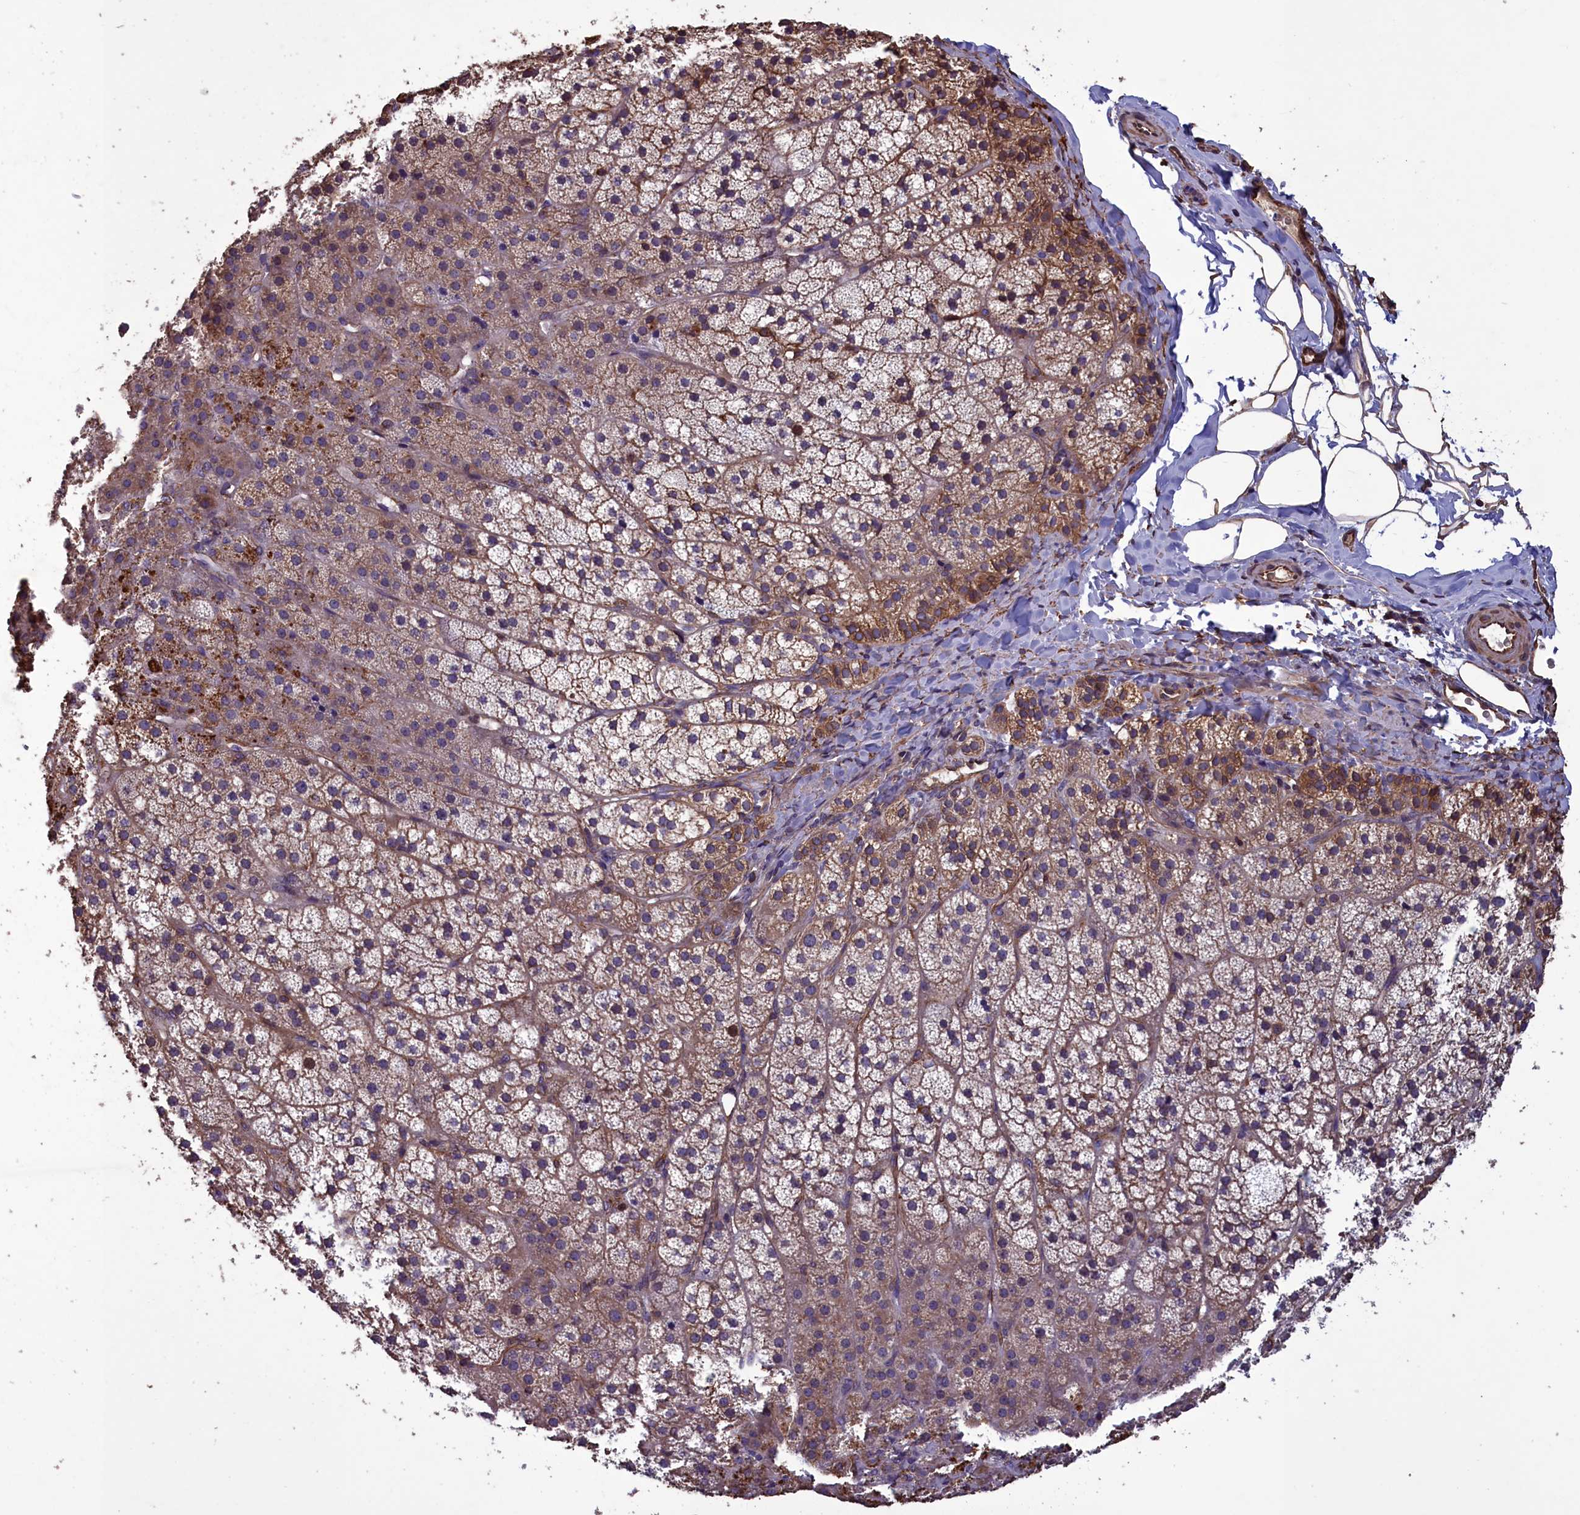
{"staining": {"intensity": "moderate", "quantity": "25%-75%", "location": "cytoplasmic/membranous"}, "tissue": "adrenal gland", "cell_type": "Glandular cells", "image_type": "normal", "snomed": [{"axis": "morphology", "description": "Normal tissue, NOS"}, {"axis": "topography", "description": "Adrenal gland"}], "caption": "Unremarkable adrenal gland shows moderate cytoplasmic/membranous positivity in approximately 25%-75% of glandular cells.", "gene": "DAPK3", "patient": {"sex": "female", "age": 44}}